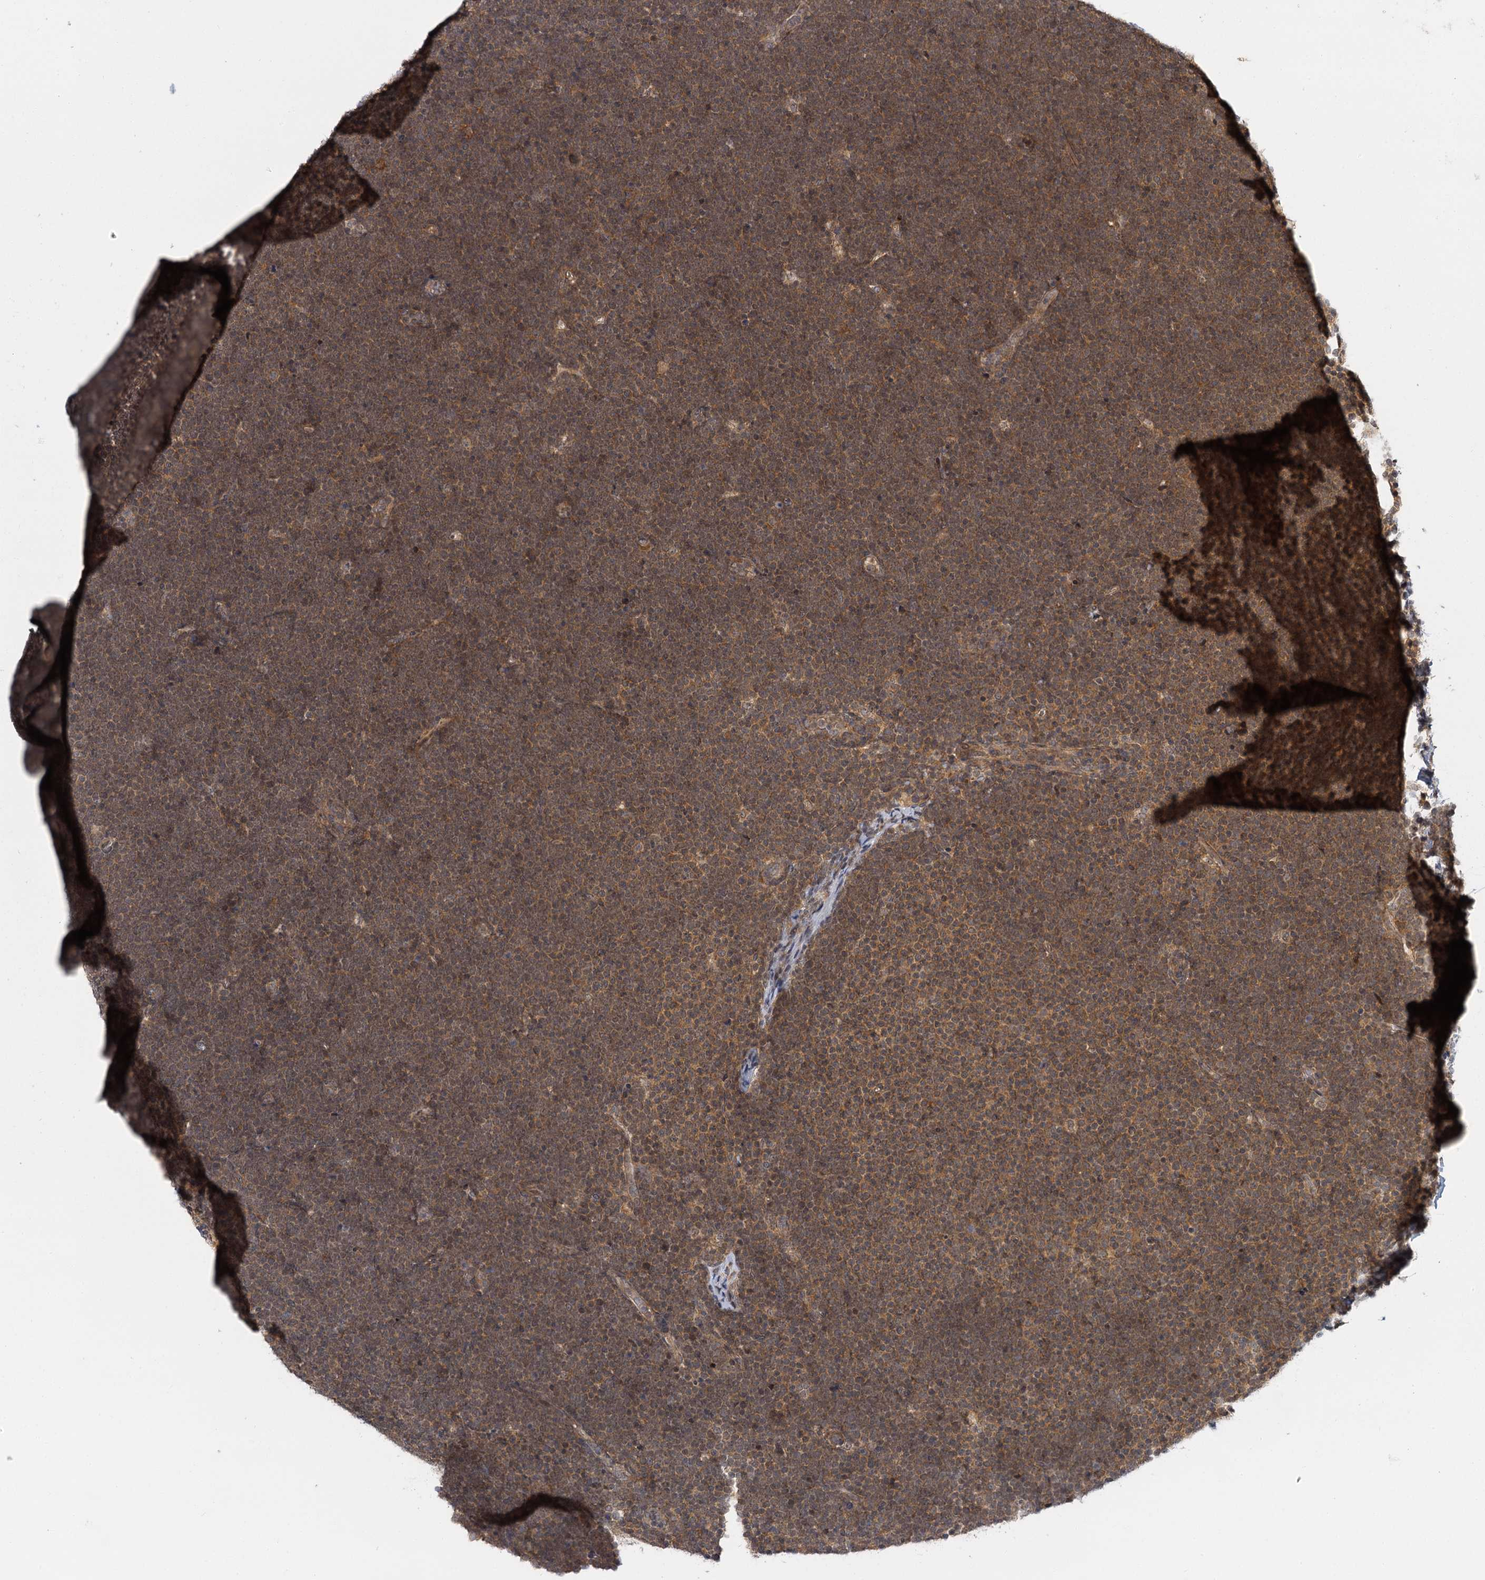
{"staining": {"intensity": "weak", "quantity": "25%-75%", "location": "cytoplasmic/membranous"}, "tissue": "lymphoma", "cell_type": "Tumor cells", "image_type": "cancer", "snomed": [{"axis": "morphology", "description": "Malignant lymphoma, non-Hodgkin's type, High grade"}, {"axis": "topography", "description": "Lymph node"}], "caption": "Brown immunohistochemical staining in high-grade malignant lymphoma, non-Hodgkin's type demonstrates weak cytoplasmic/membranous expression in approximately 25%-75% of tumor cells.", "gene": "ZNF549", "patient": {"sex": "male", "age": 13}}